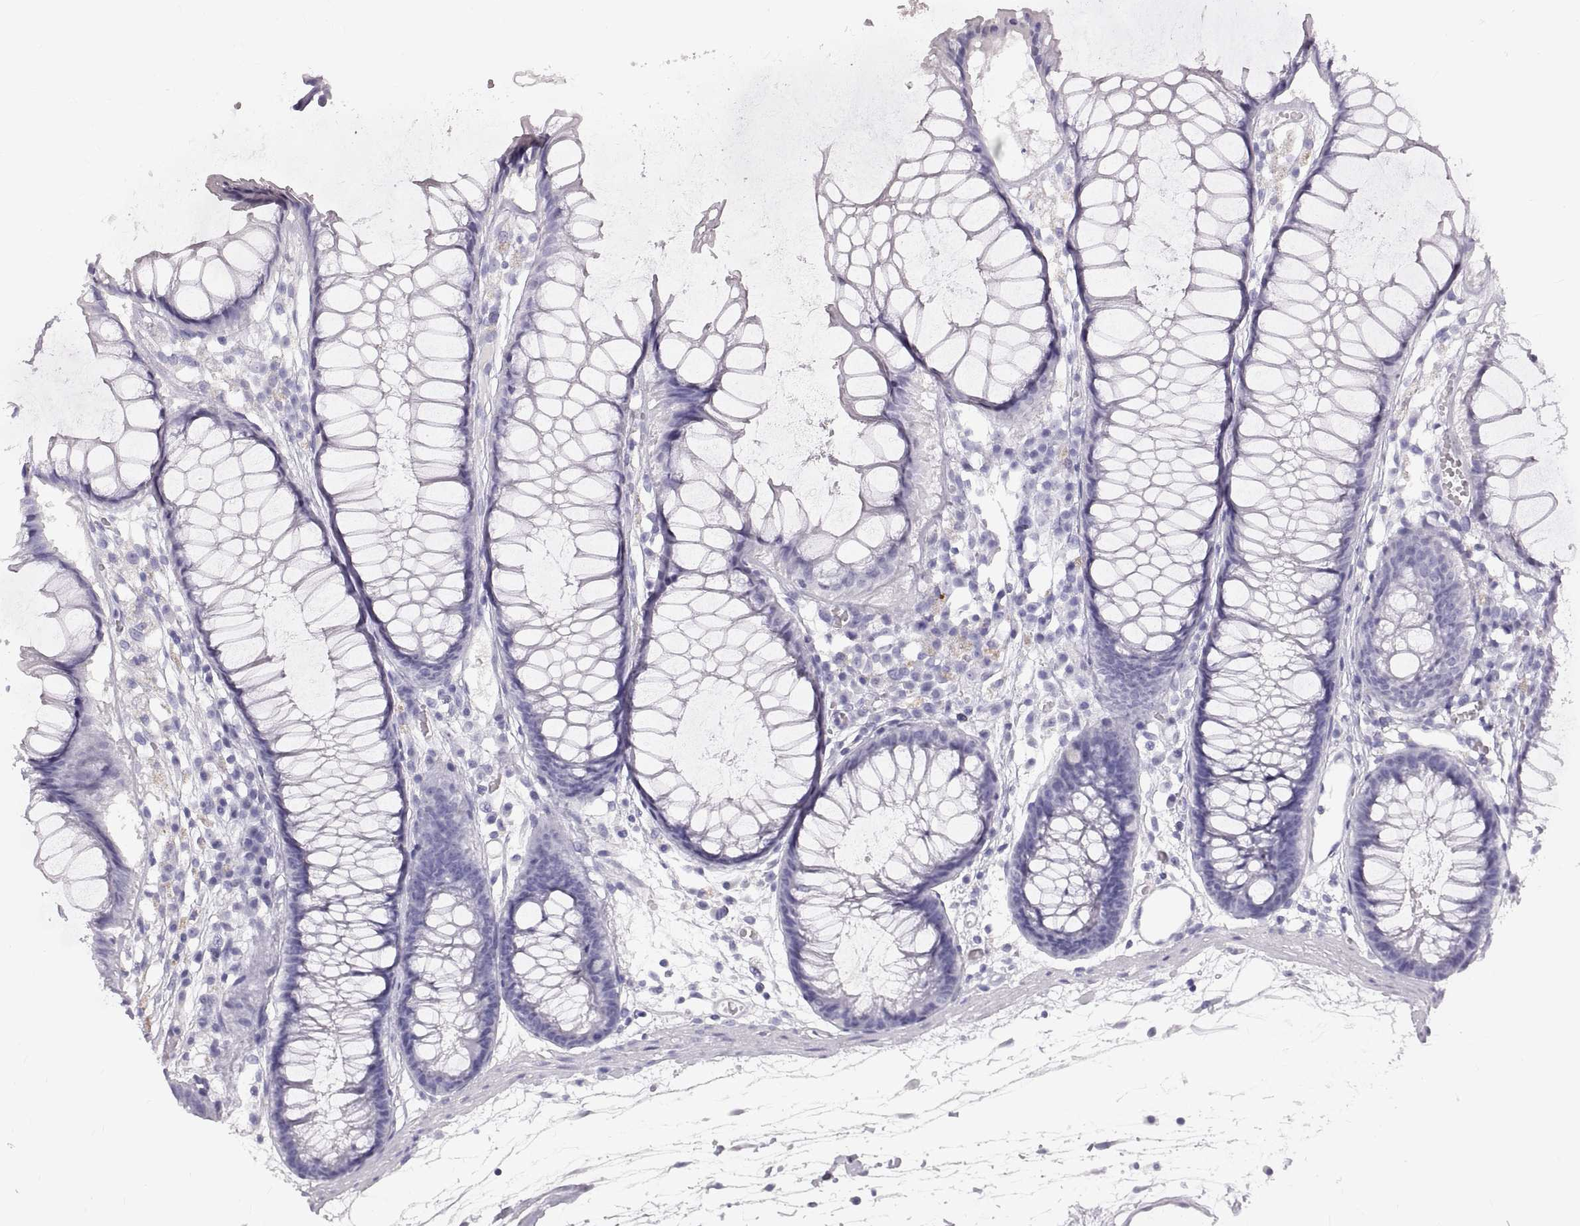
{"staining": {"intensity": "negative", "quantity": "none", "location": "none"}, "tissue": "colon", "cell_type": "Endothelial cells", "image_type": "normal", "snomed": [{"axis": "morphology", "description": "Normal tissue, NOS"}, {"axis": "morphology", "description": "Adenocarcinoma, NOS"}, {"axis": "topography", "description": "Colon"}], "caption": "DAB (3,3'-diaminobenzidine) immunohistochemical staining of normal colon exhibits no significant expression in endothelial cells. (Stains: DAB immunohistochemistry (IHC) with hematoxylin counter stain, Microscopy: brightfield microscopy at high magnification).", "gene": "WFDC8", "patient": {"sex": "male", "age": 65}}